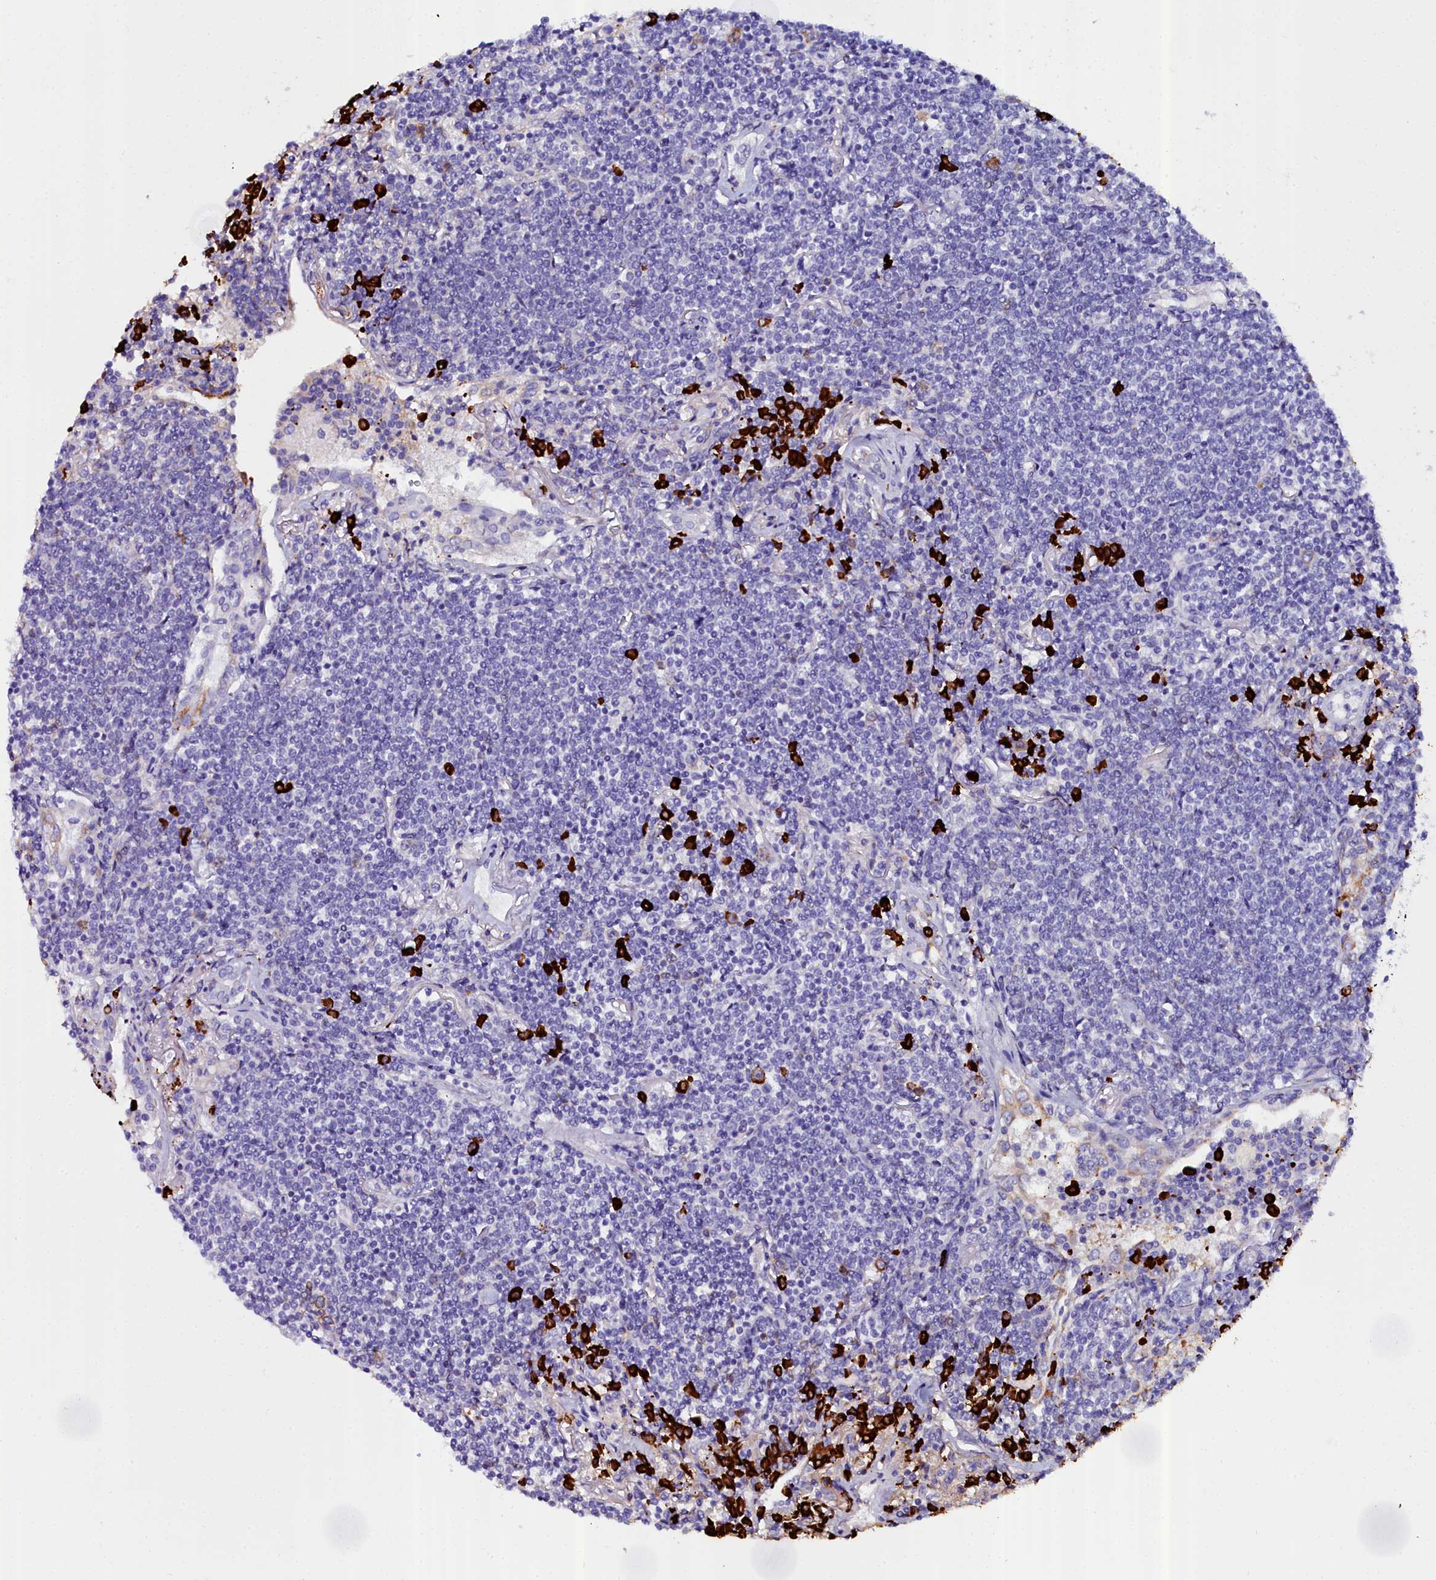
{"staining": {"intensity": "negative", "quantity": "none", "location": "none"}, "tissue": "lymphoma", "cell_type": "Tumor cells", "image_type": "cancer", "snomed": [{"axis": "morphology", "description": "Malignant lymphoma, non-Hodgkin's type, Low grade"}, {"axis": "topography", "description": "Lung"}], "caption": "This is an IHC photomicrograph of lymphoma. There is no staining in tumor cells.", "gene": "TXNDC5", "patient": {"sex": "female", "age": 71}}